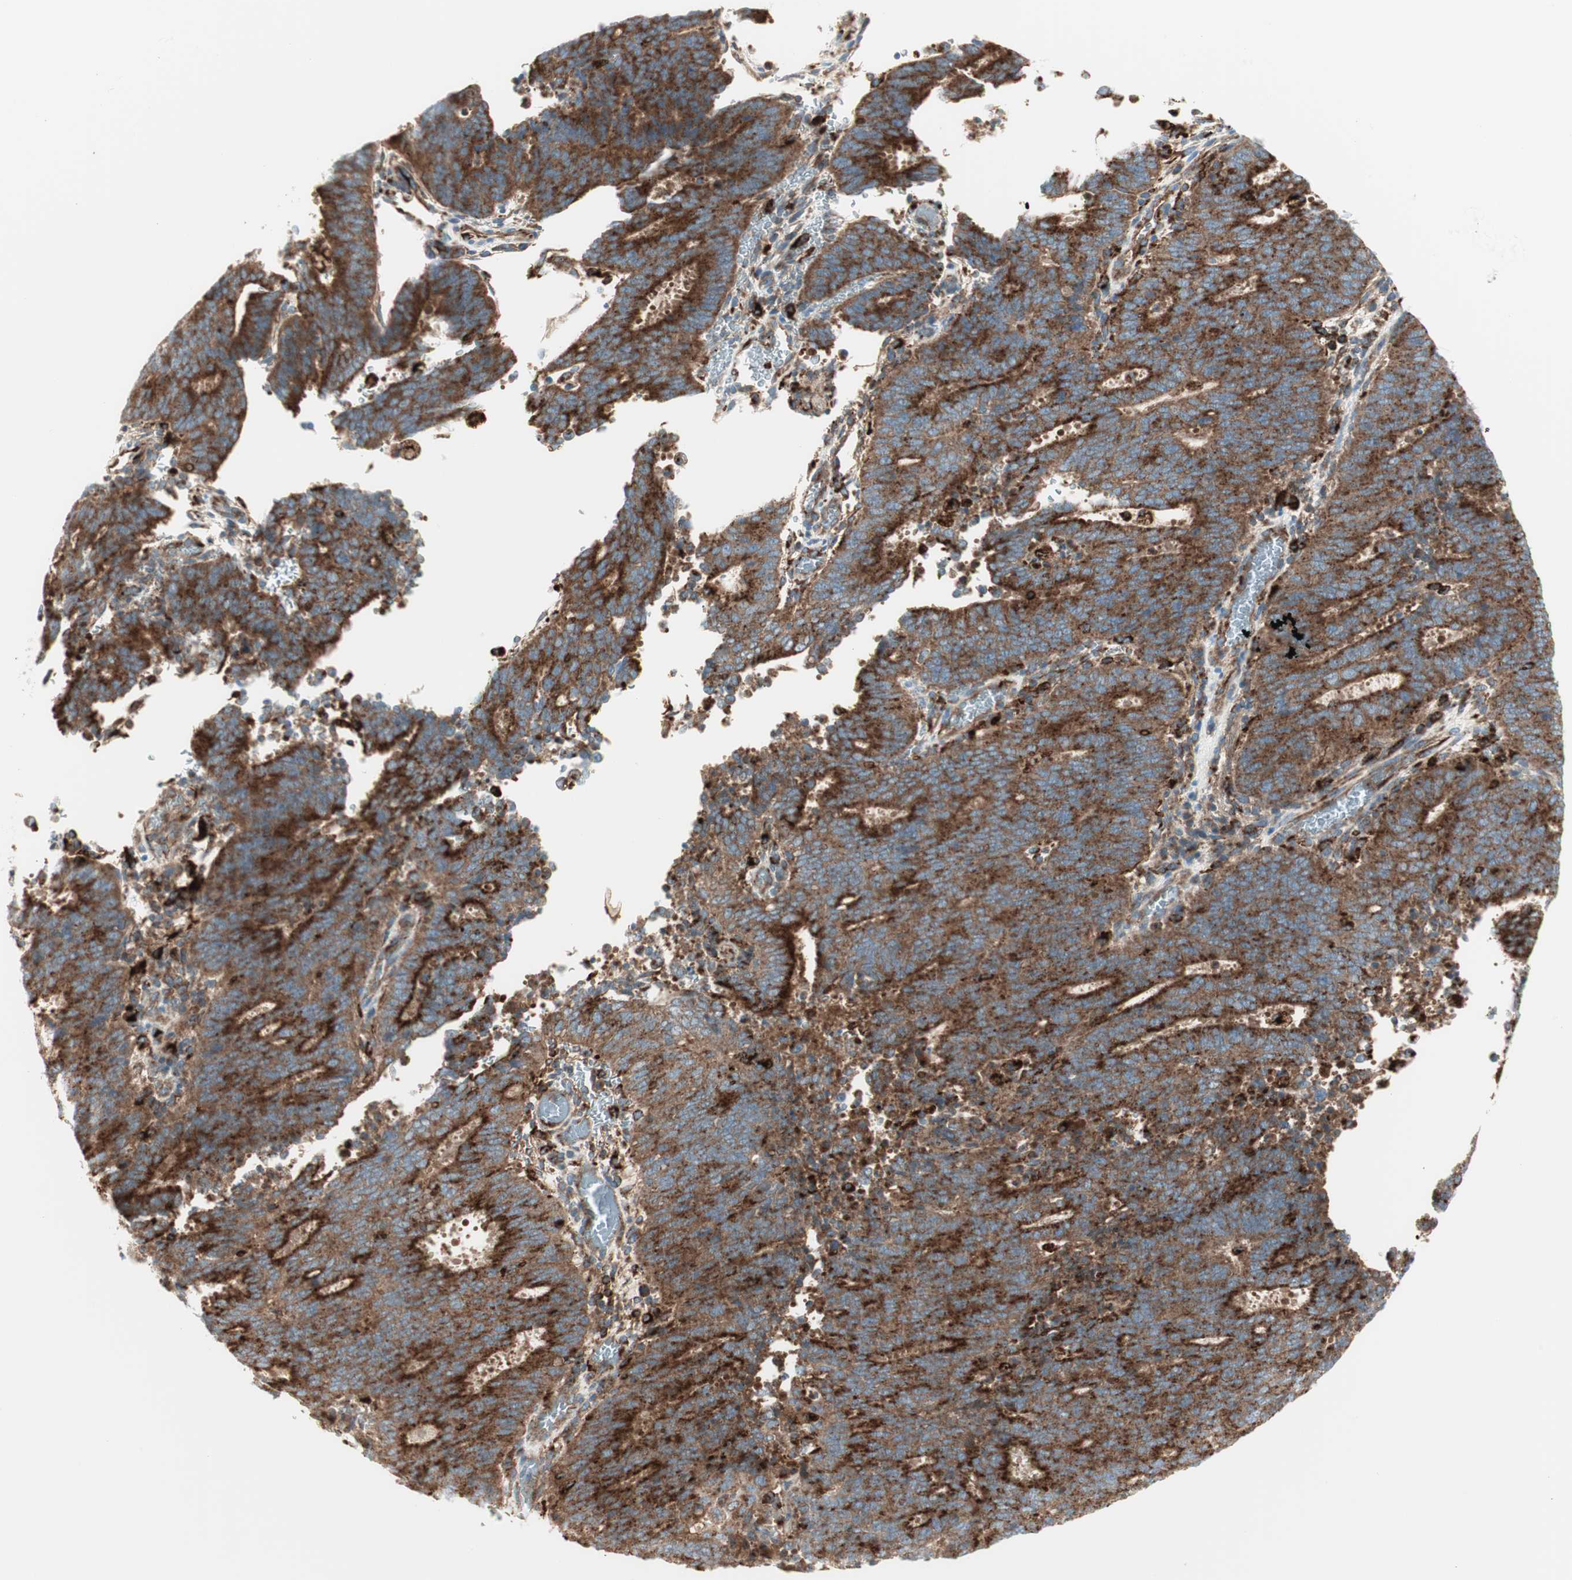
{"staining": {"intensity": "moderate", "quantity": ">75%", "location": "cytoplasmic/membranous"}, "tissue": "cervical cancer", "cell_type": "Tumor cells", "image_type": "cancer", "snomed": [{"axis": "morphology", "description": "Adenocarcinoma, NOS"}, {"axis": "topography", "description": "Cervix"}], "caption": "High-magnification brightfield microscopy of cervical cancer (adenocarcinoma) stained with DAB (3,3'-diaminobenzidine) (brown) and counterstained with hematoxylin (blue). tumor cells exhibit moderate cytoplasmic/membranous staining is seen in about>75% of cells.", "gene": "ATP6V1G1", "patient": {"sex": "female", "age": 44}}